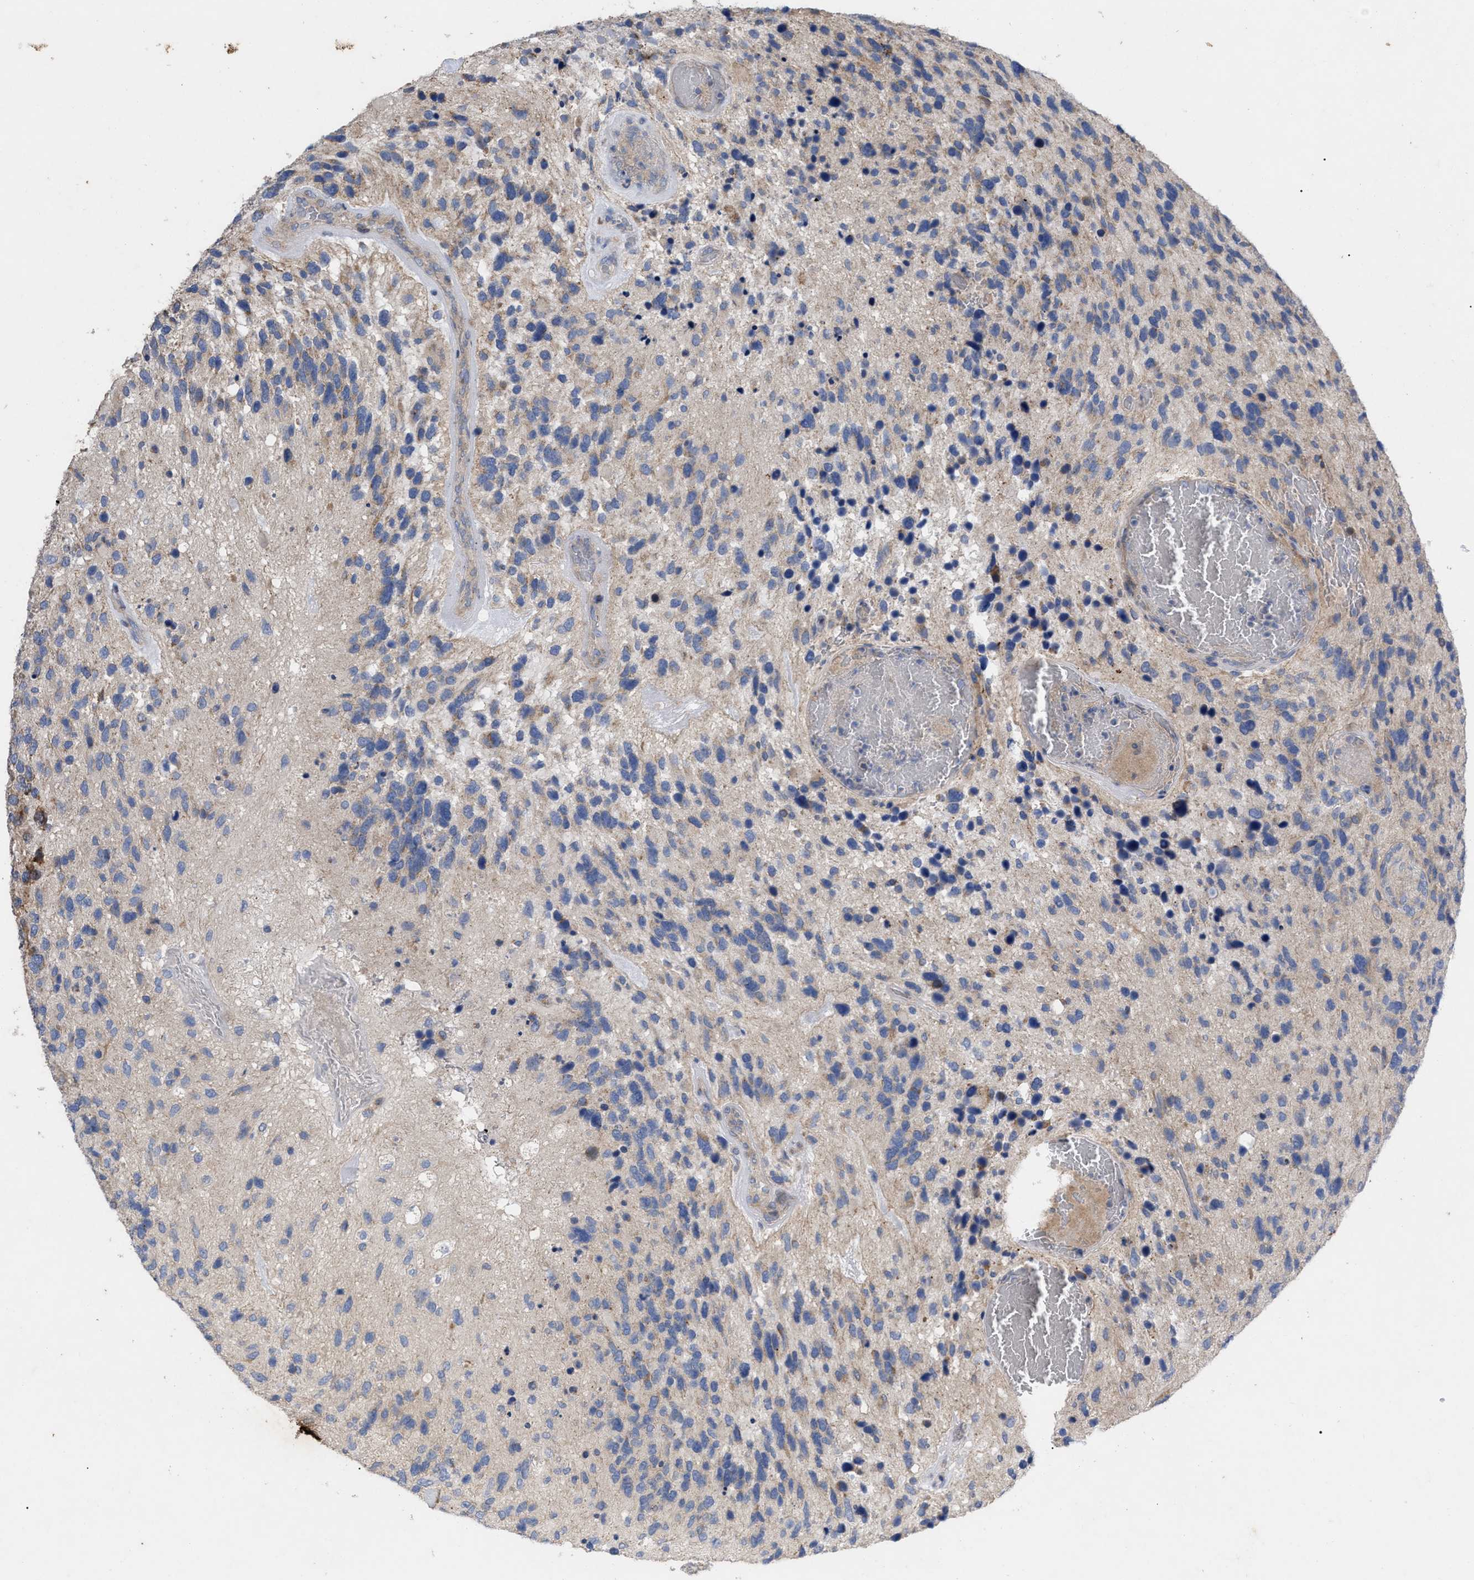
{"staining": {"intensity": "negative", "quantity": "none", "location": "none"}, "tissue": "glioma", "cell_type": "Tumor cells", "image_type": "cancer", "snomed": [{"axis": "morphology", "description": "Glioma, malignant, High grade"}, {"axis": "topography", "description": "Brain"}], "caption": "Tumor cells are negative for brown protein staining in high-grade glioma (malignant).", "gene": "VIP", "patient": {"sex": "female", "age": 58}}